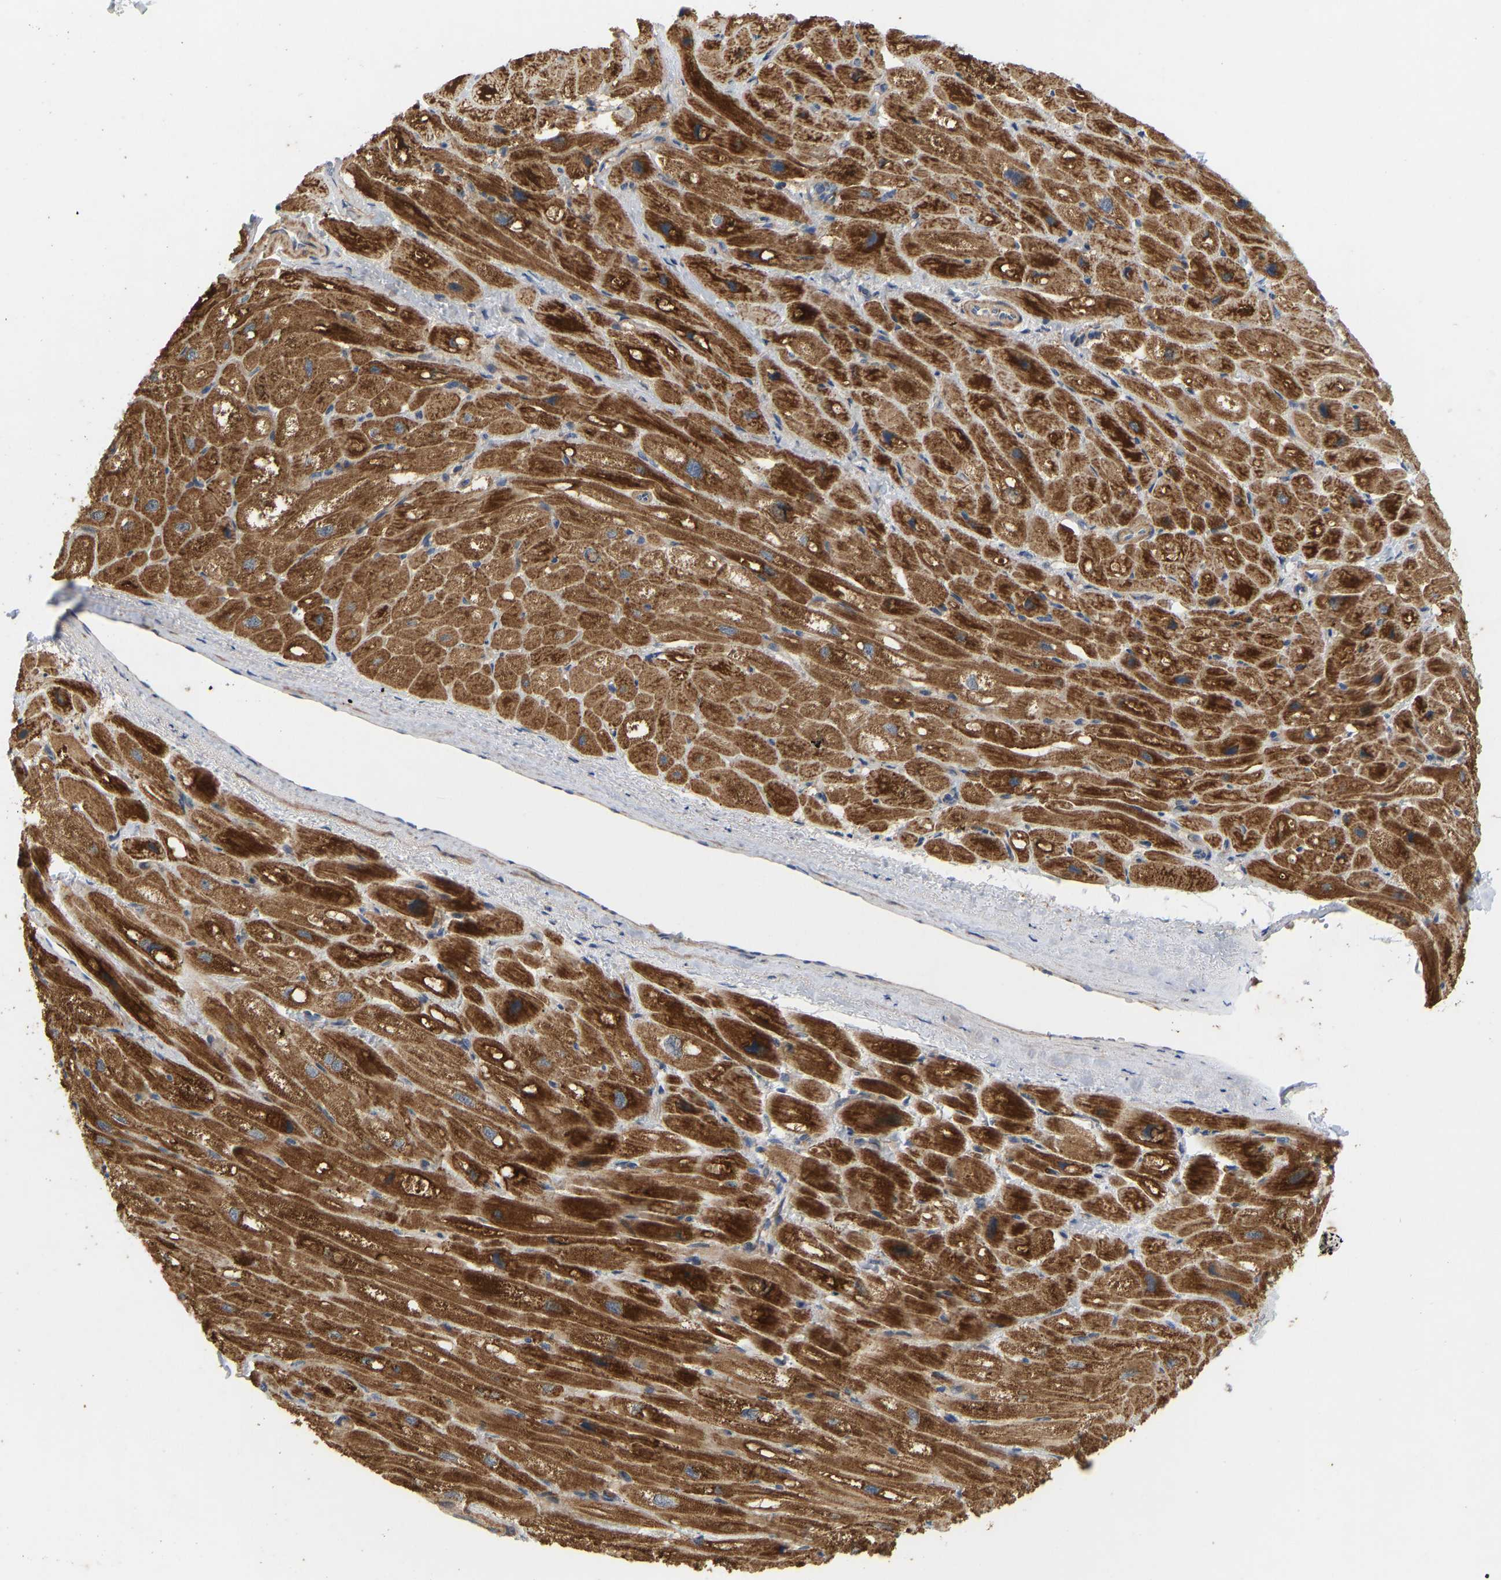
{"staining": {"intensity": "strong", "quantity": ">75%", "location": "cytoplasmic/membranous"}, "tissue": "heart muscle", "cell_type": "Cardiomyocytes", "image_type": "normal", "snomed": [{"axis": "morphology", "description": "Normal tissue, NOS"}, {"axis": "topography", "description": "Heart"}], "caption": "Immunohistochemistry (IHC) photomicrograph of benign heart muscle: human heart muscle stained using IHC exhibits high levels of strong protein expression localized specifically in the cytoplasmic/membranous of cardiomyocytes, appearing as a cytoplasmic/membranous brown color.", "gene": "HACD2", "patient": {"sex": "male", "age": 49}}